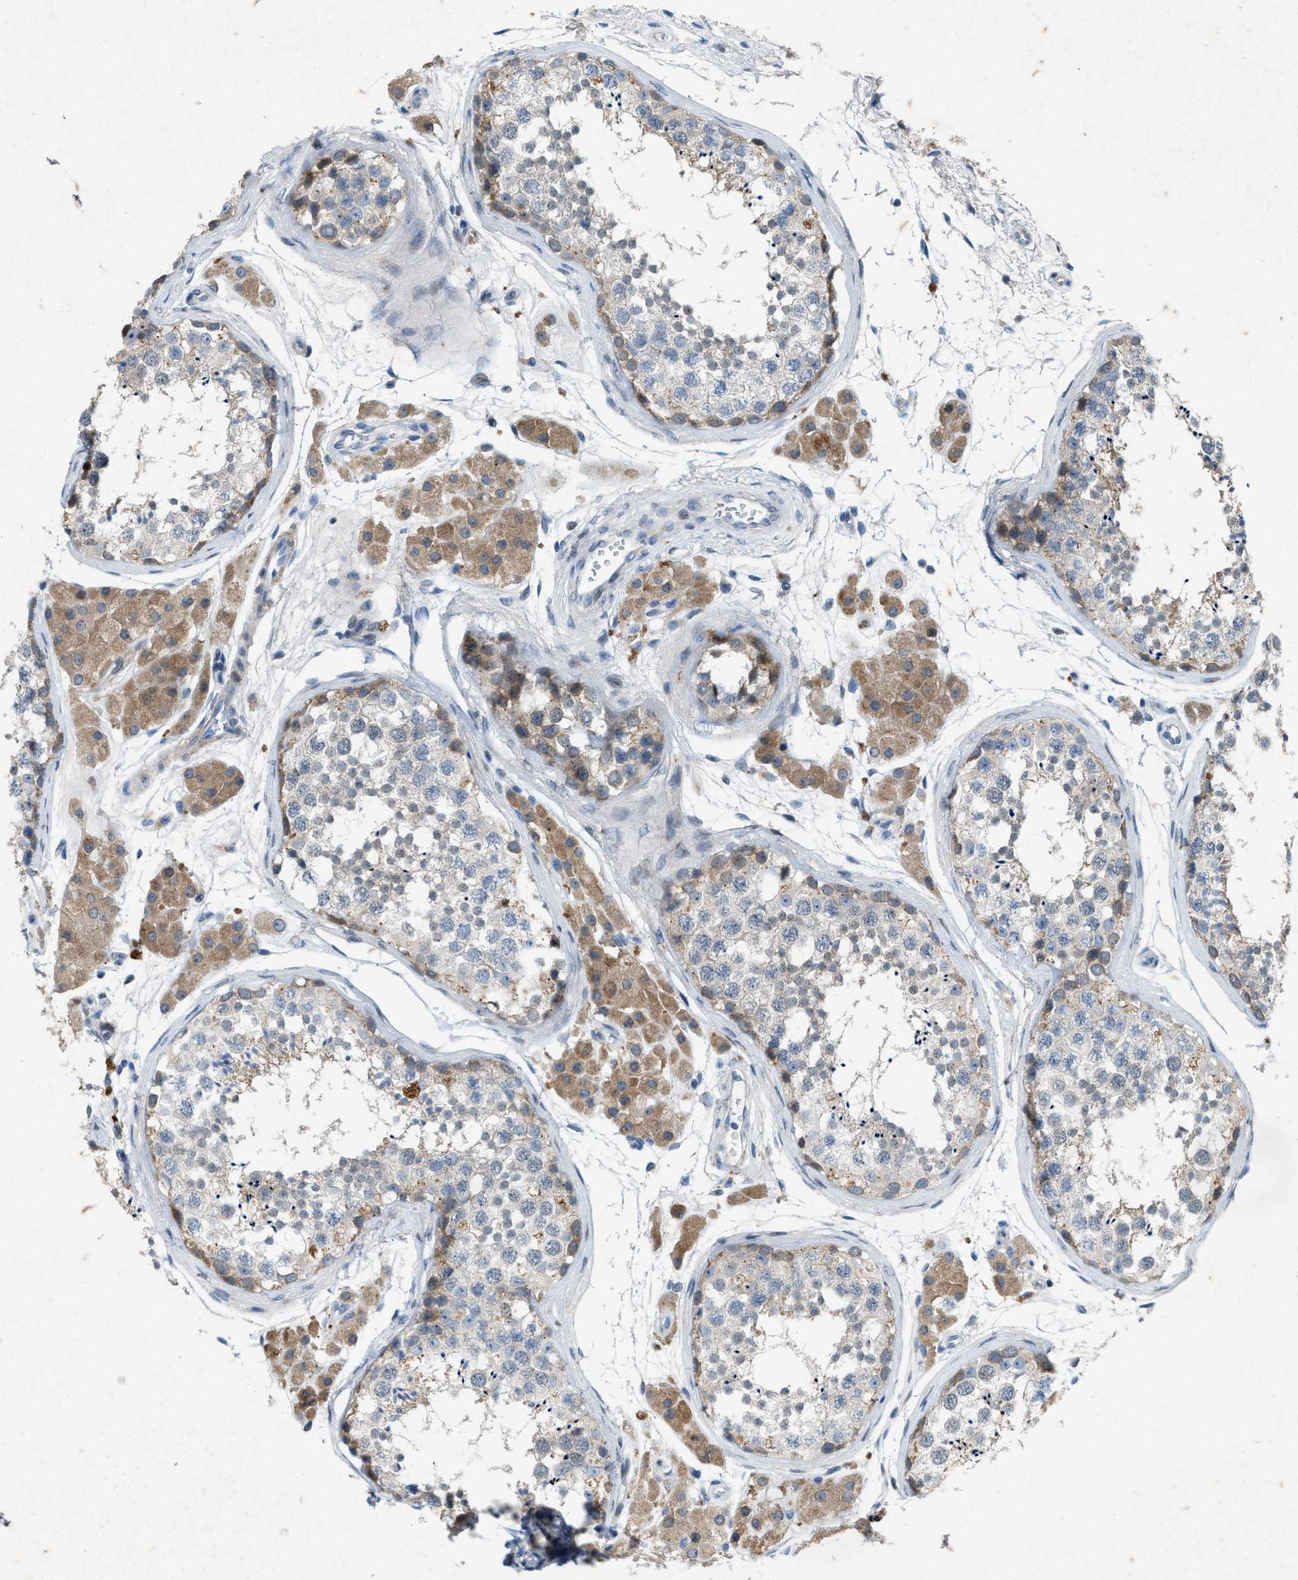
{"staining": {"intensity": "moderate", "quantity": "25%-75%", "location": "cytoplasmic/membranous"}, "tissue": "testis", "cell_type": "Cells in seminiferous ducts", "image_type": "normal", "snomed": [{"axis": "morphology", "description": "Normal tissue, NOS"}, {"axis": "topography", "description": "Testis"}], "caption": "Immunohistochemical staining of unremarkable human testis exhibits medium levels of moderate cytoplasmic/membranous positivity in about 25%-75% of cells in seminiferous ducts.", "gene": "URGCP", "patient": {"sex": "male", "age": 56}}